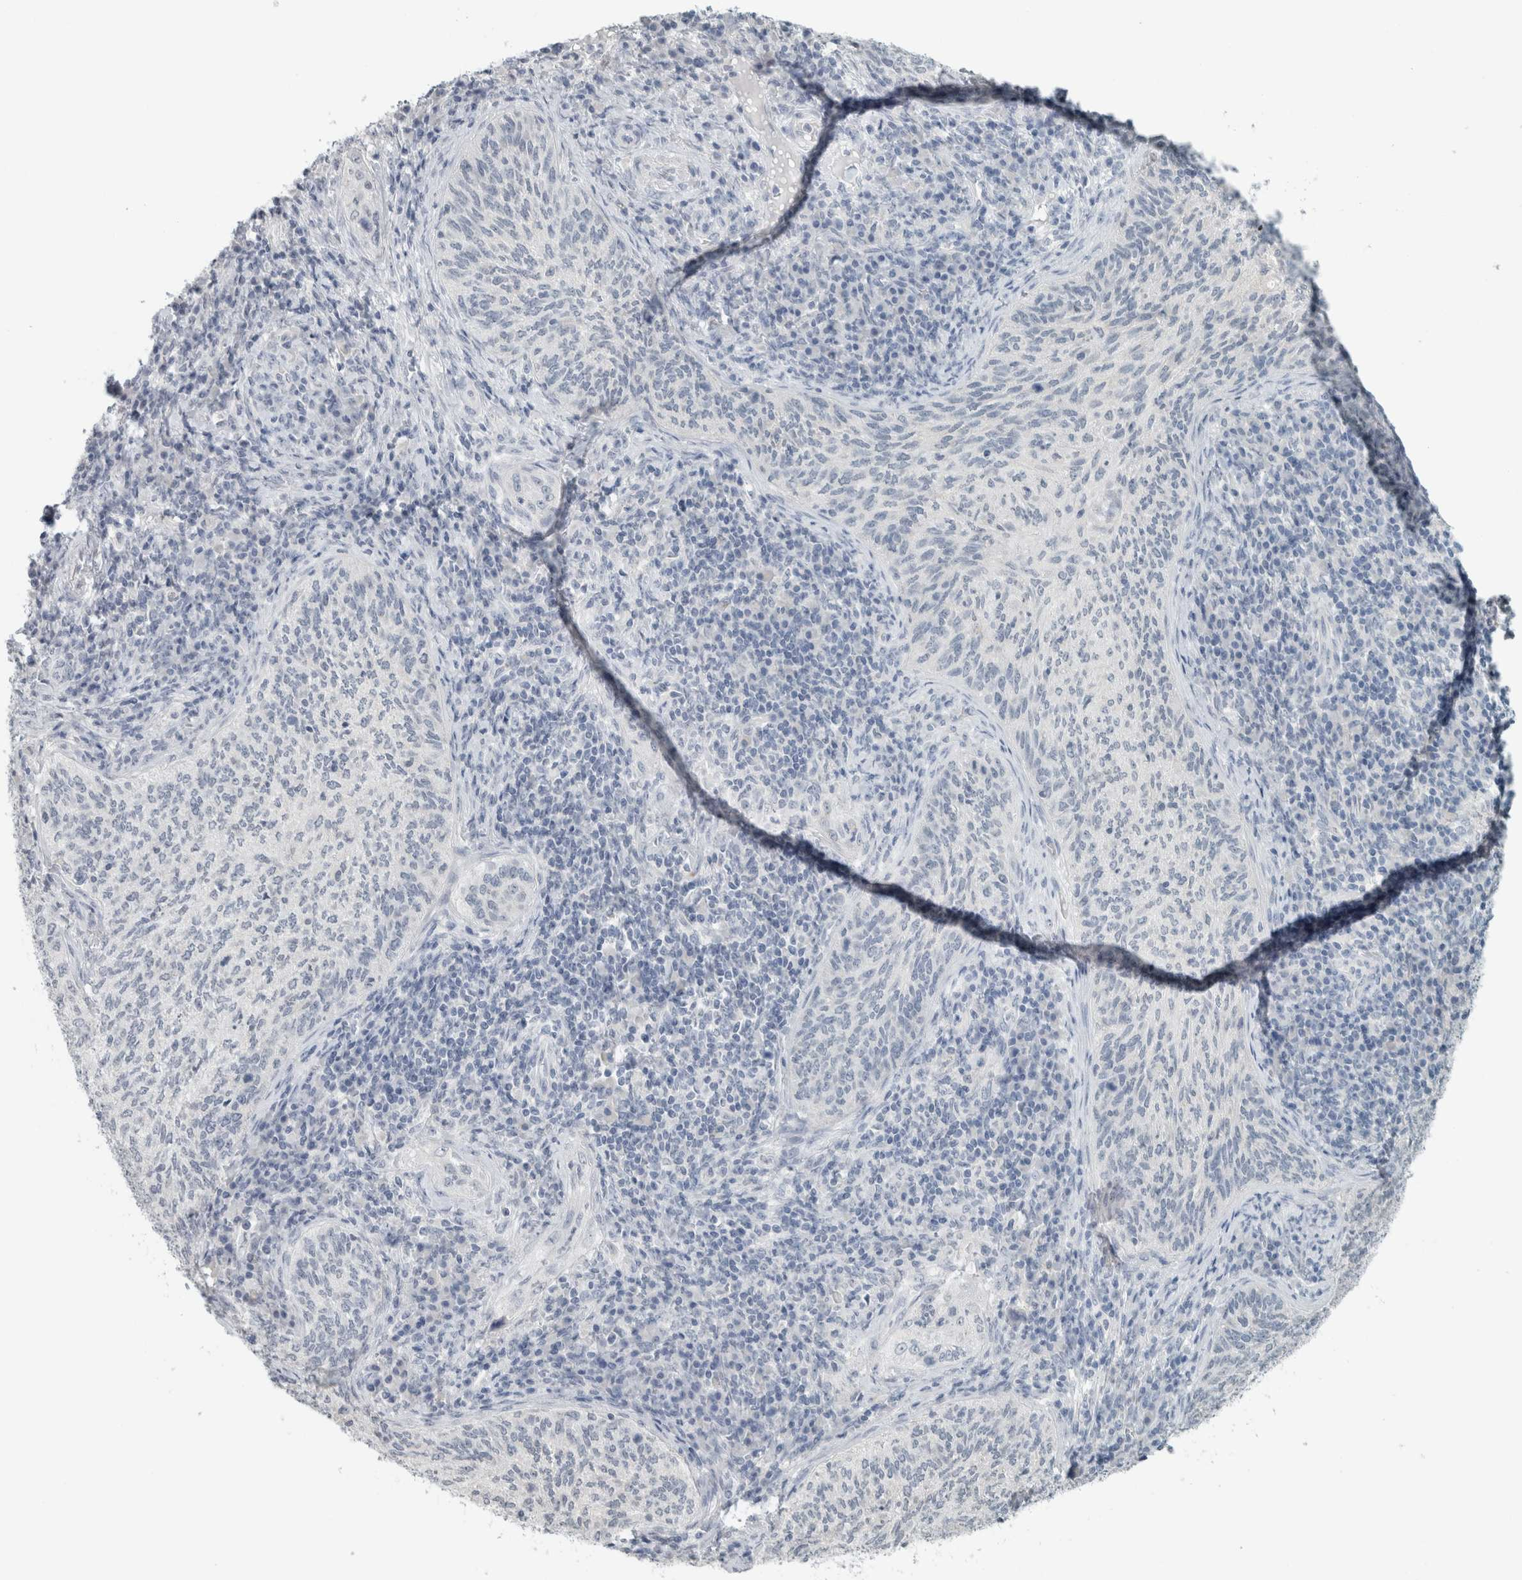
{"staining": {"intensity": "negative", "quantity": "none", "location": "none"}, "tissue": "cervical cancer", "cell_type": "Tumor cells", "image_type": "cancer", "snomed": [{"axis": "morphology", "description": "Squamous cell carcinoma, NOS"}, {"axis": "topography", "description": "Cervix"}], "caption": "A micrograph of human cervical squamous cell carcinoma is negative for staining in tumor cells. (Brightfield microscopy of DAB (3,3'-diaminobenzidine) immunohistochemistry at high magnification).", "gene": "TRIT1", "patient": {"sex": "female", "age": 30}}